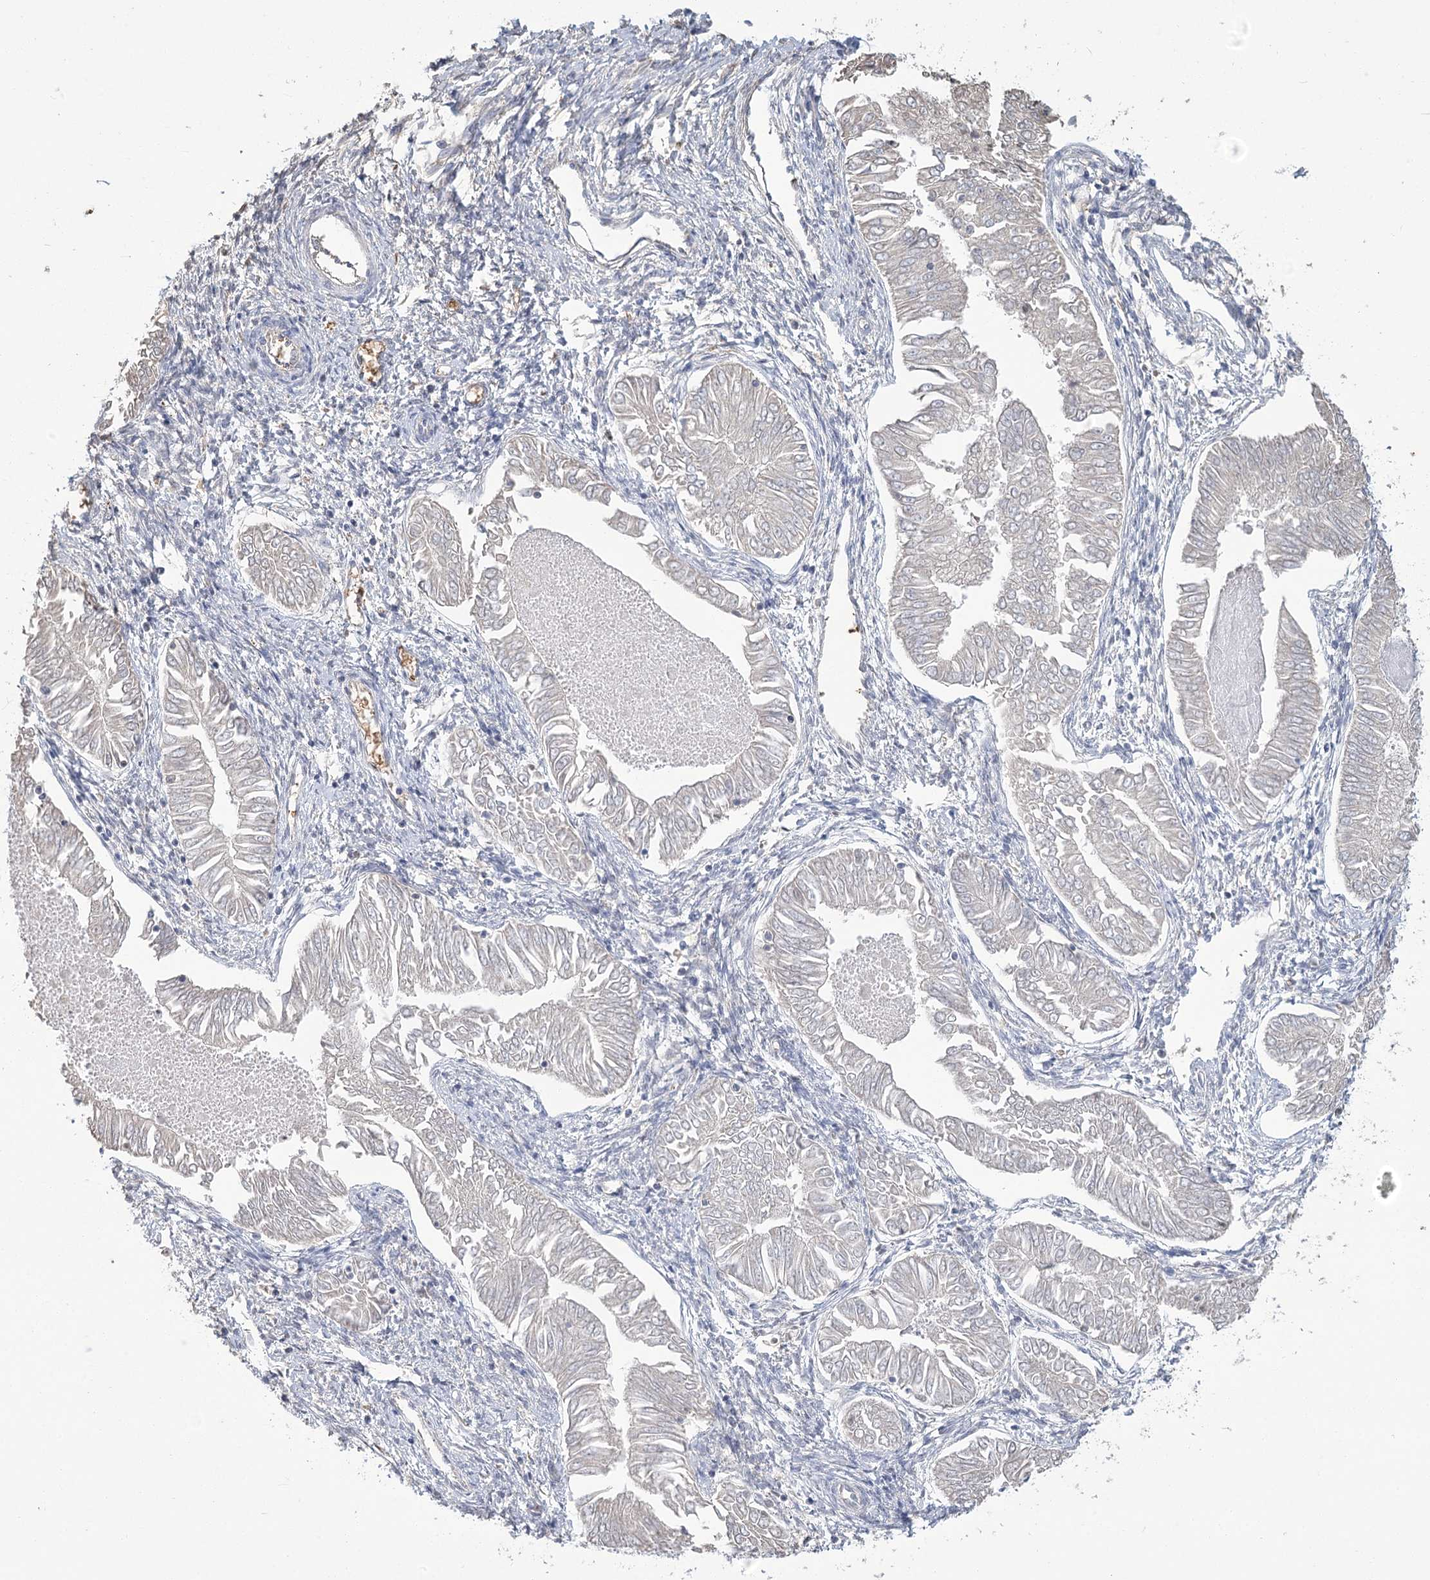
{"staining": {"intensity": "negative", "quantity": "none", "location": "none"}, "tissue": "endometrial cancer", "cell_type": "Tumor cells", "image_type": "cancer", "snomed": [{"axis": "morphology", "description": "Adenocarcinoma, NOS"}, {"axis": "topography", "description": "Endometrium"}], "caption": "The micrograph demonstrates no significant positivity in tumor cells of endometrial cancer (adenocarcinoma).", "gene": "HBA1", "patient": {"sex": "female", "age": 53}}